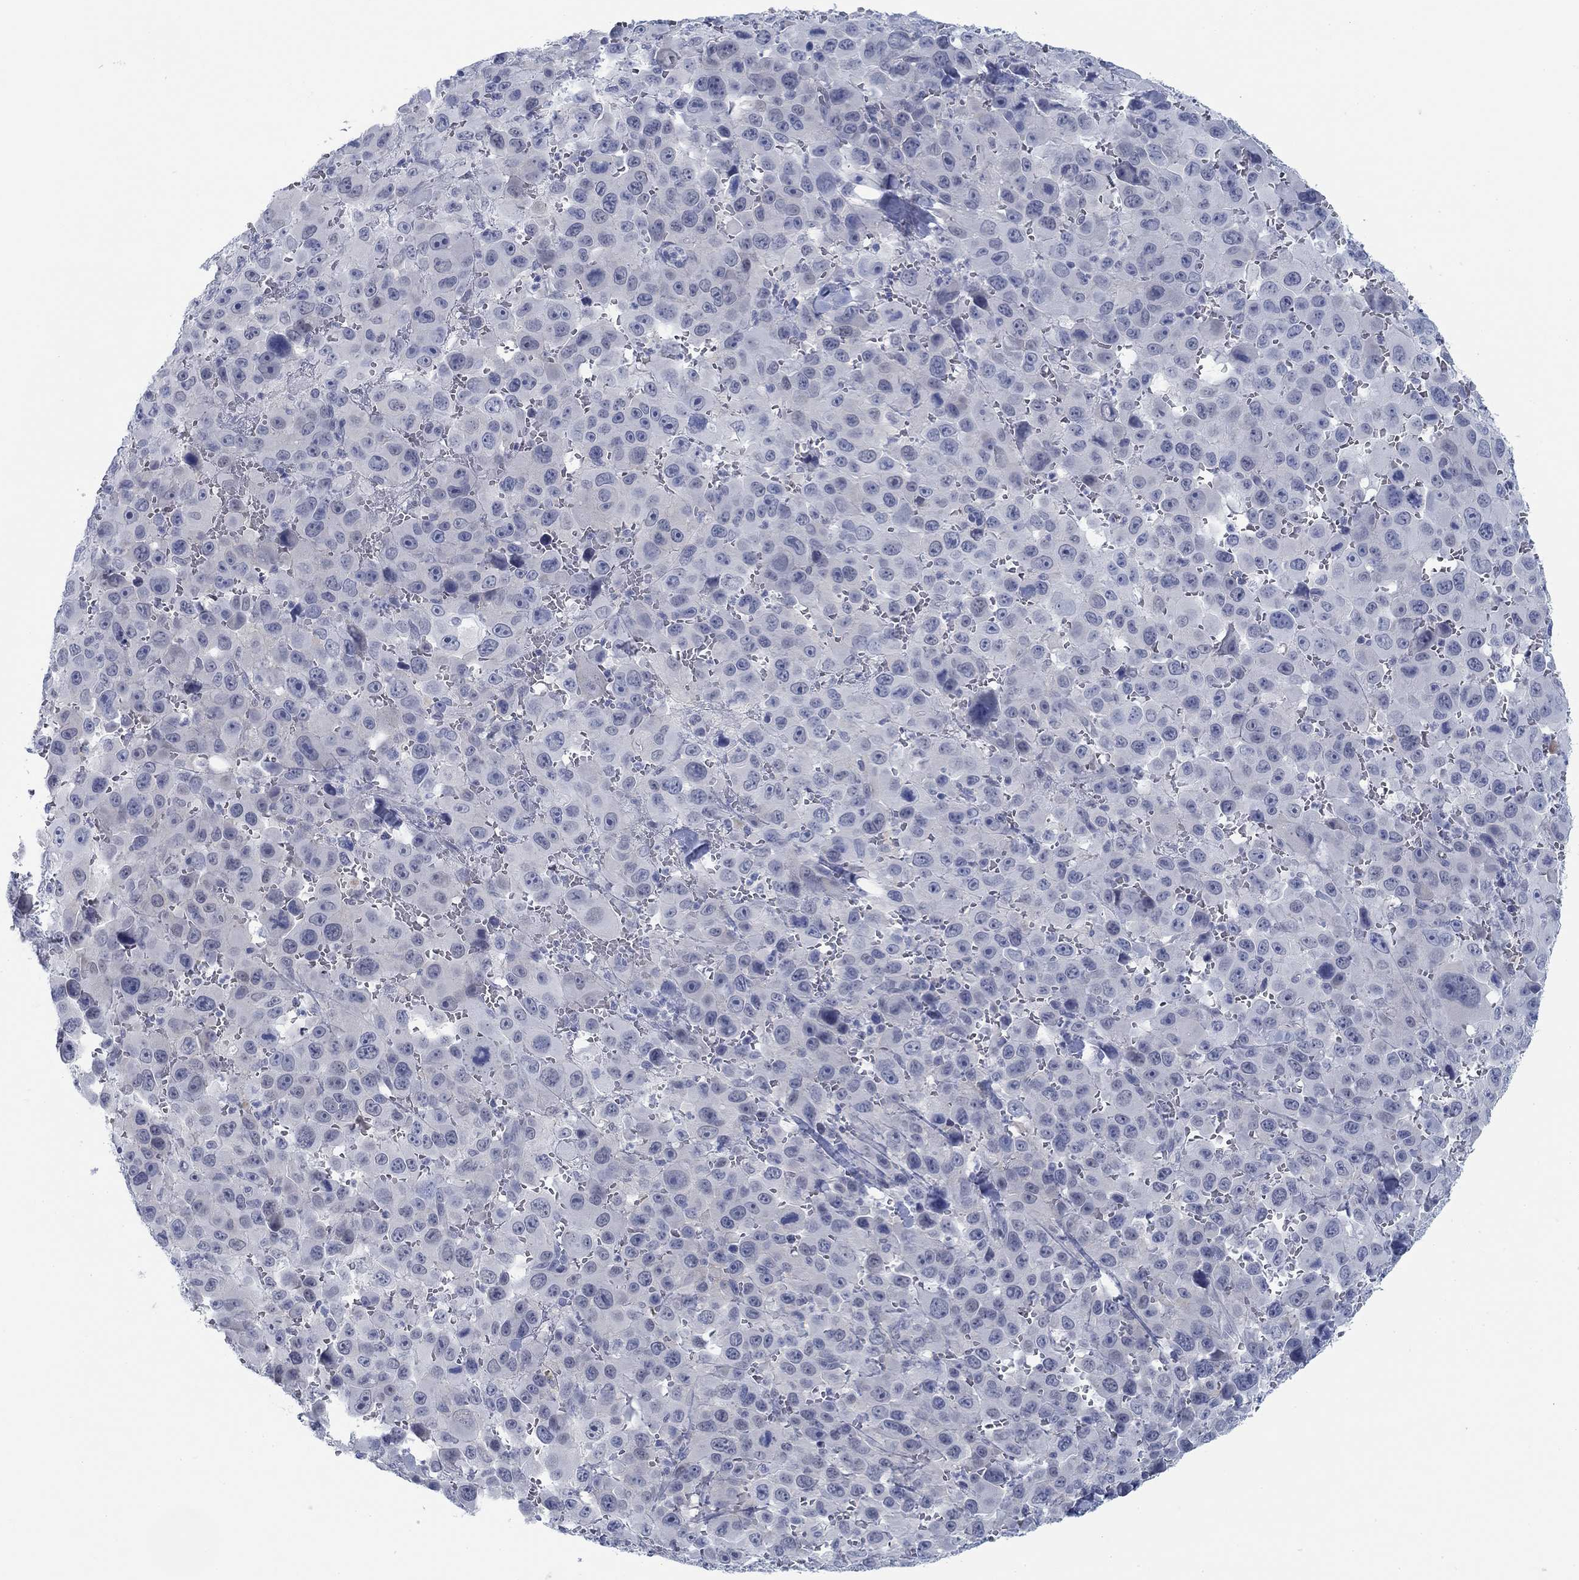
{"staining": {"intensity": "negative", "quantity": "none", "location": "none"}, "tissue": "melanoma", "cell_type": "Tumor cells", "image_type": "cancer", "snomed": [{"axis": "morphology", "description": "Malignant melanoma, NOS"}, {"axis": "topography", "description": "Skin"}], "caption": "IHC of malignant melanoma demonstrates no positivity in tumor cells. (DAB (3,3'-diaminobenzidine) immunohistochemistry (IHC) visualized using brightfield microscopy, high magnification).", "gene": "DNAL1", "patient": {"sex": "female", "age": 91}}